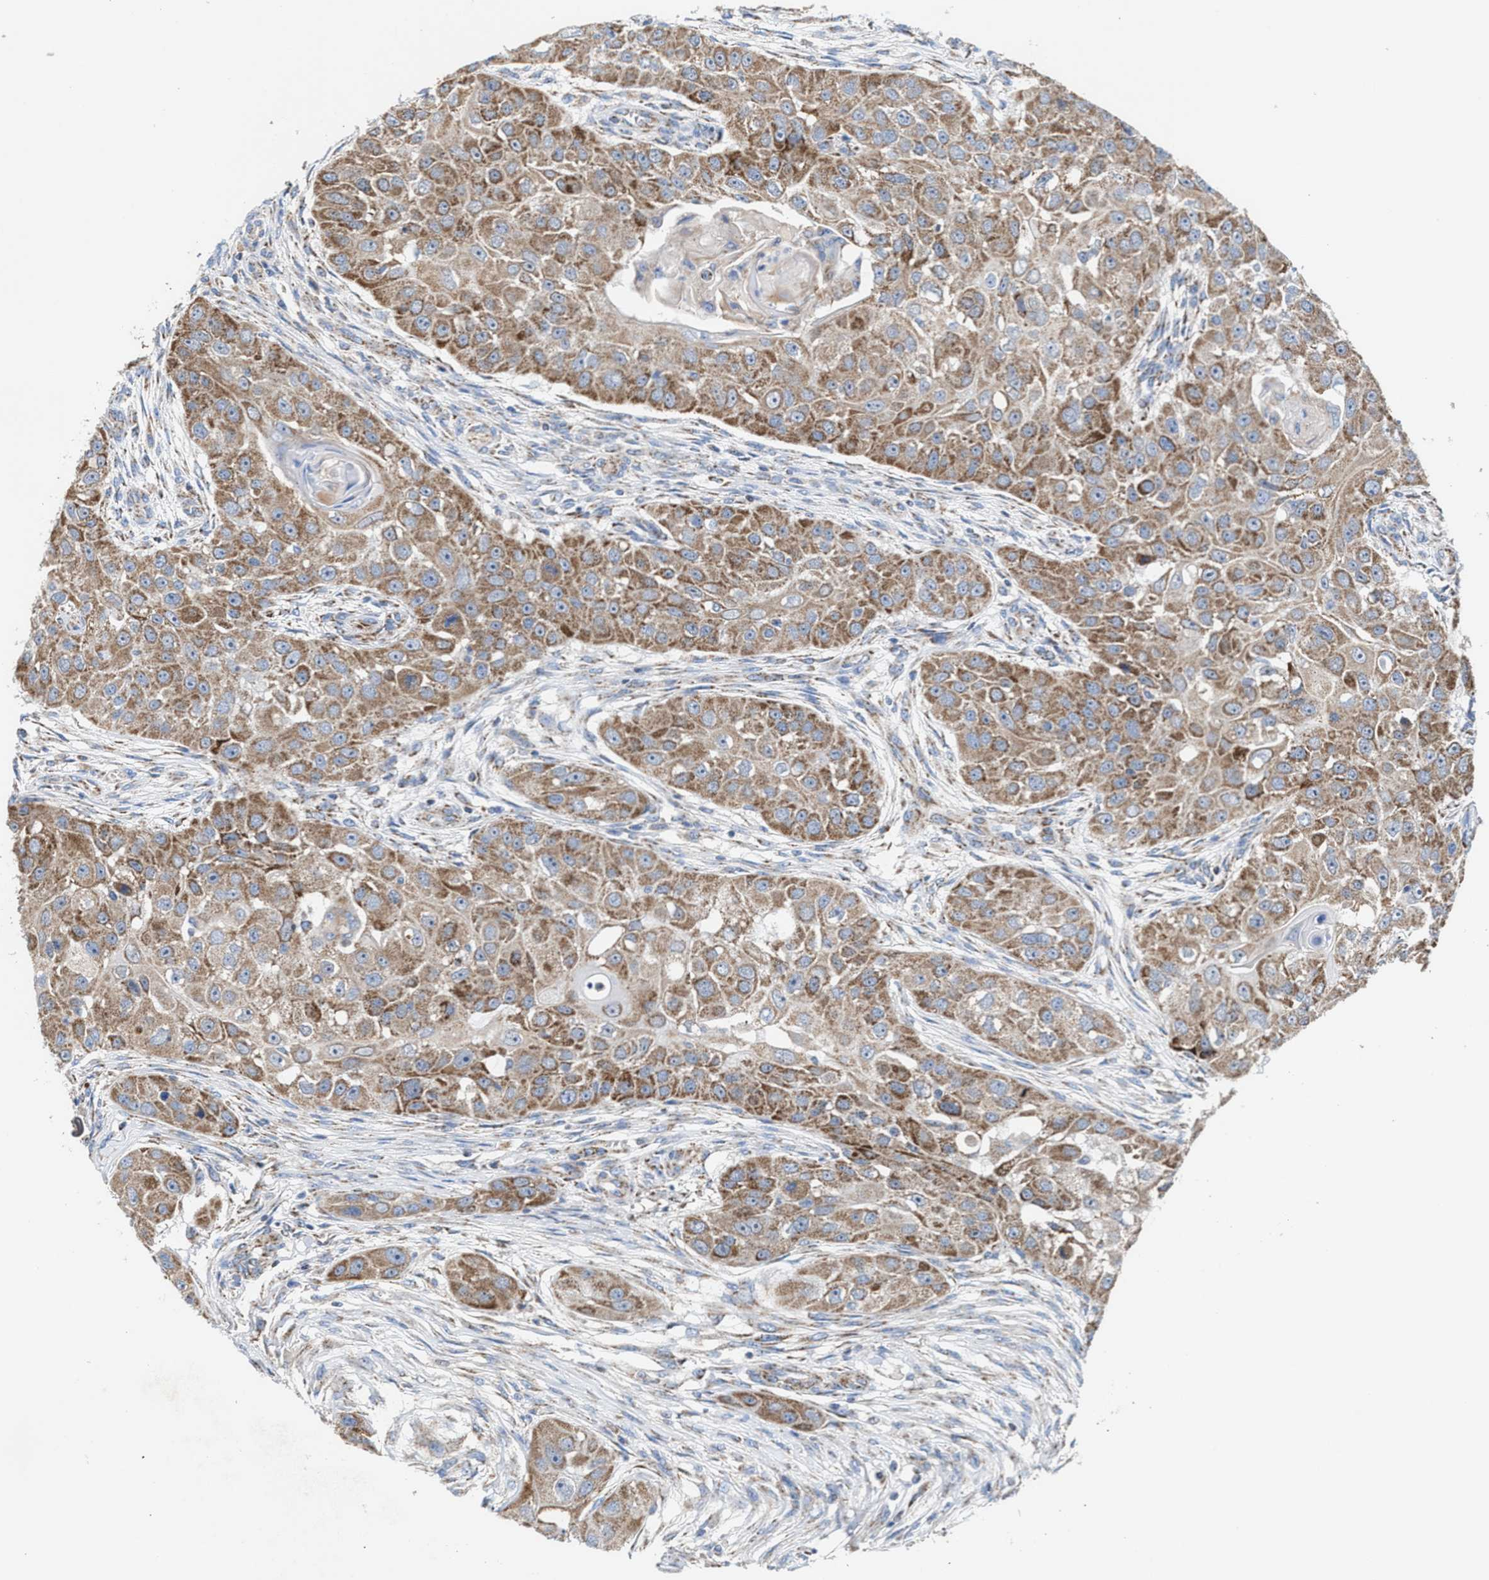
{"staining": {"intensity": "moderate", "quantity": ">75%", "location": "cytoplasmic/membranous"}, "tissue": "head and neck cancer", "cell_type": "Tumor cells", "image_type": "cancer", "snomed": [{"axis": "morphology", "description": "Normal tissue, NOS"}, {"axis": "morphology", "description": "Squamous cell carcinoma, NOS"}, {"axis": "topography", "description": "Skeletal muscle"}, {"axis": "topography", "description": "Head-Neck"}], "caption": "Squamous cell carcinoma (head and neck) stained for a protein displays moderate cytoplasmic/membranous positivity in tumor cells.", "gene": "MECR", "patient": {"sex": "male", "age": 51}}